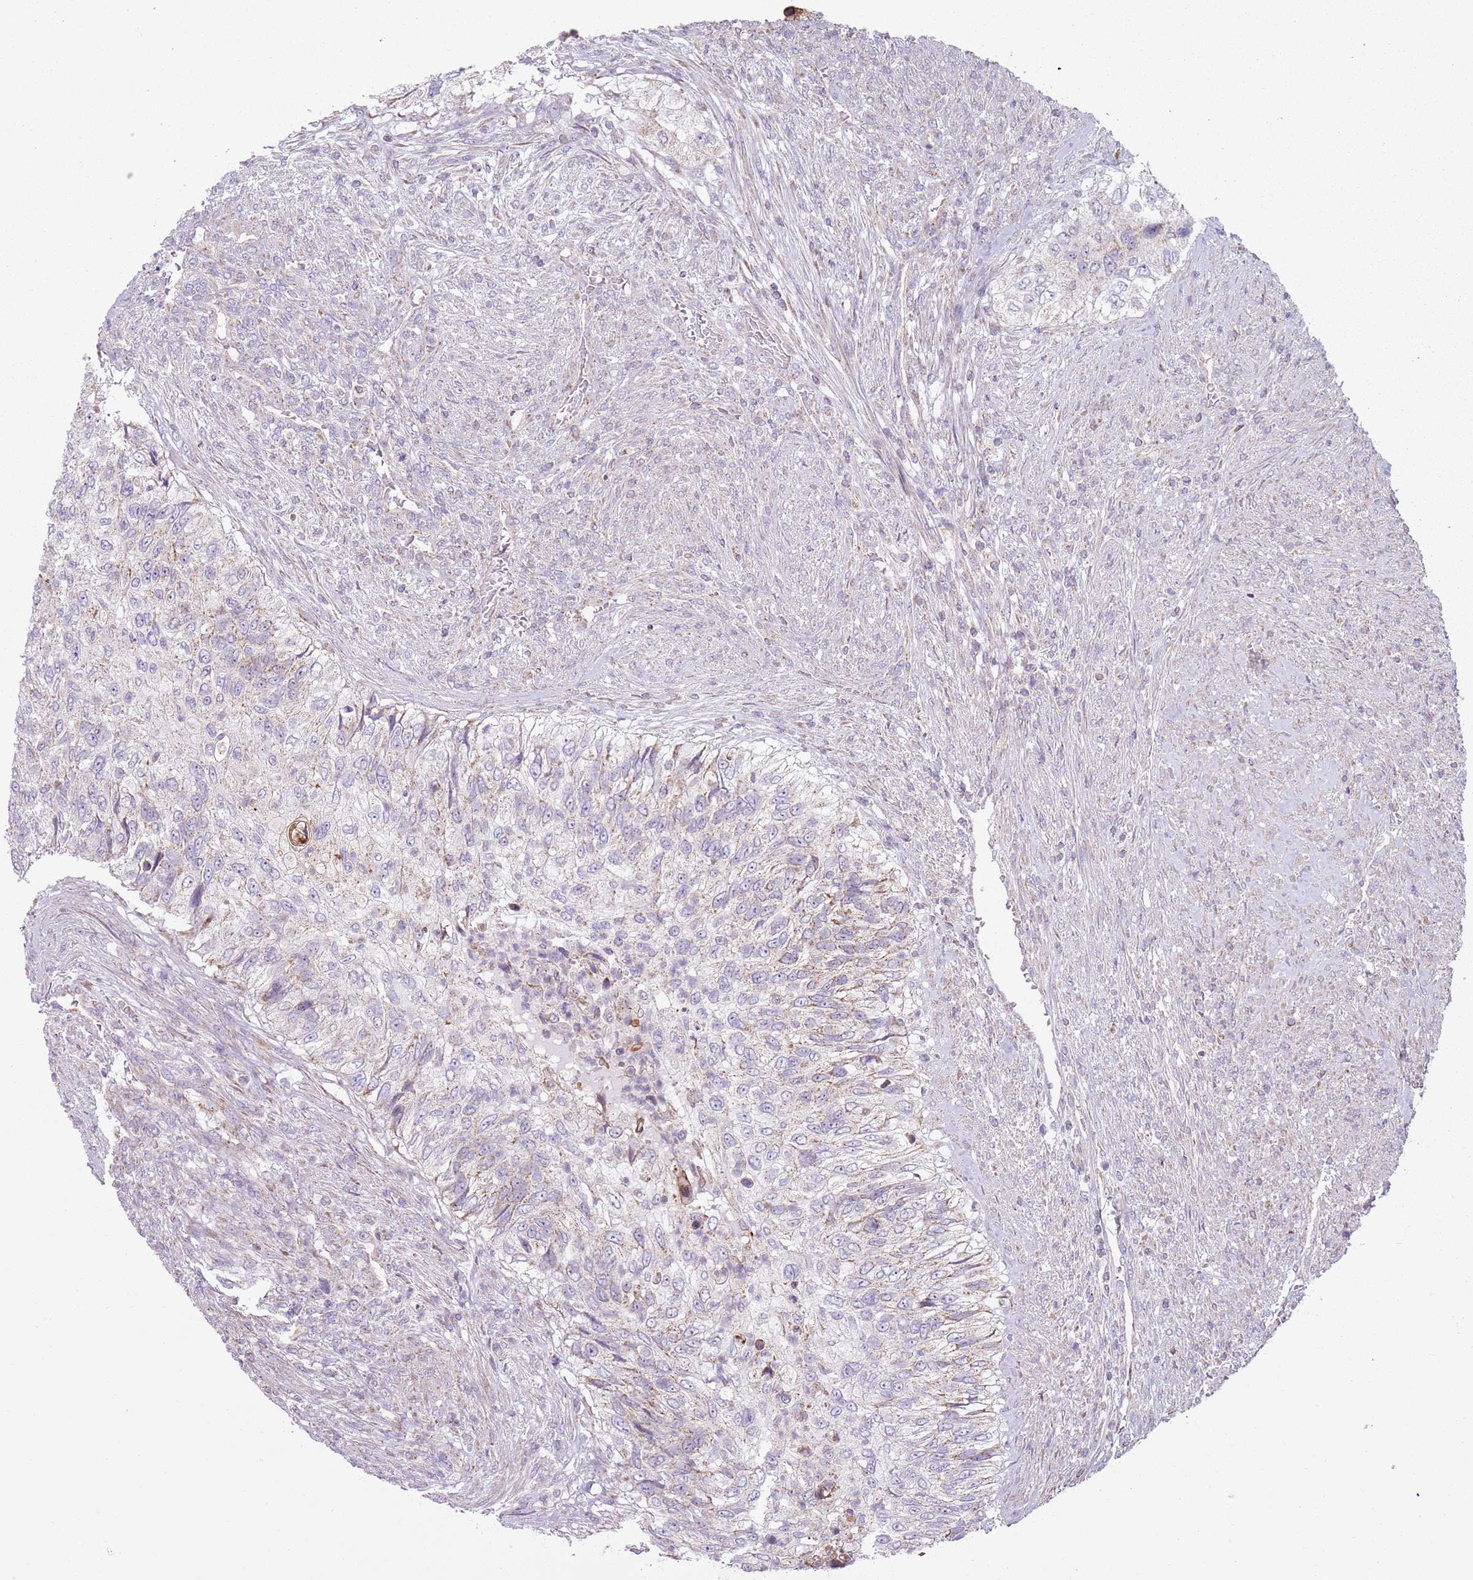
{"staining": {"intensity": "weak", "quantity": "<25%", "location": "cytoplasmic/membranous"}, "tissue": "urothelial cancer", "cell_type": "Tumor cells", "image_type": "cancer", "snomed": [{"axis": "morphology", "description": "Urothelial carcinoma, High grade"}, {"axis": "topography", "description": "Urinary bladder"}], "caption": "A high-resolution photomicrograph shows immunohistochemistry staining of urothelial cancer, which exhibits no significant expression in tumor cells.", "gene": "GAS8", "patient": {"sex": "female", "age": 60}}